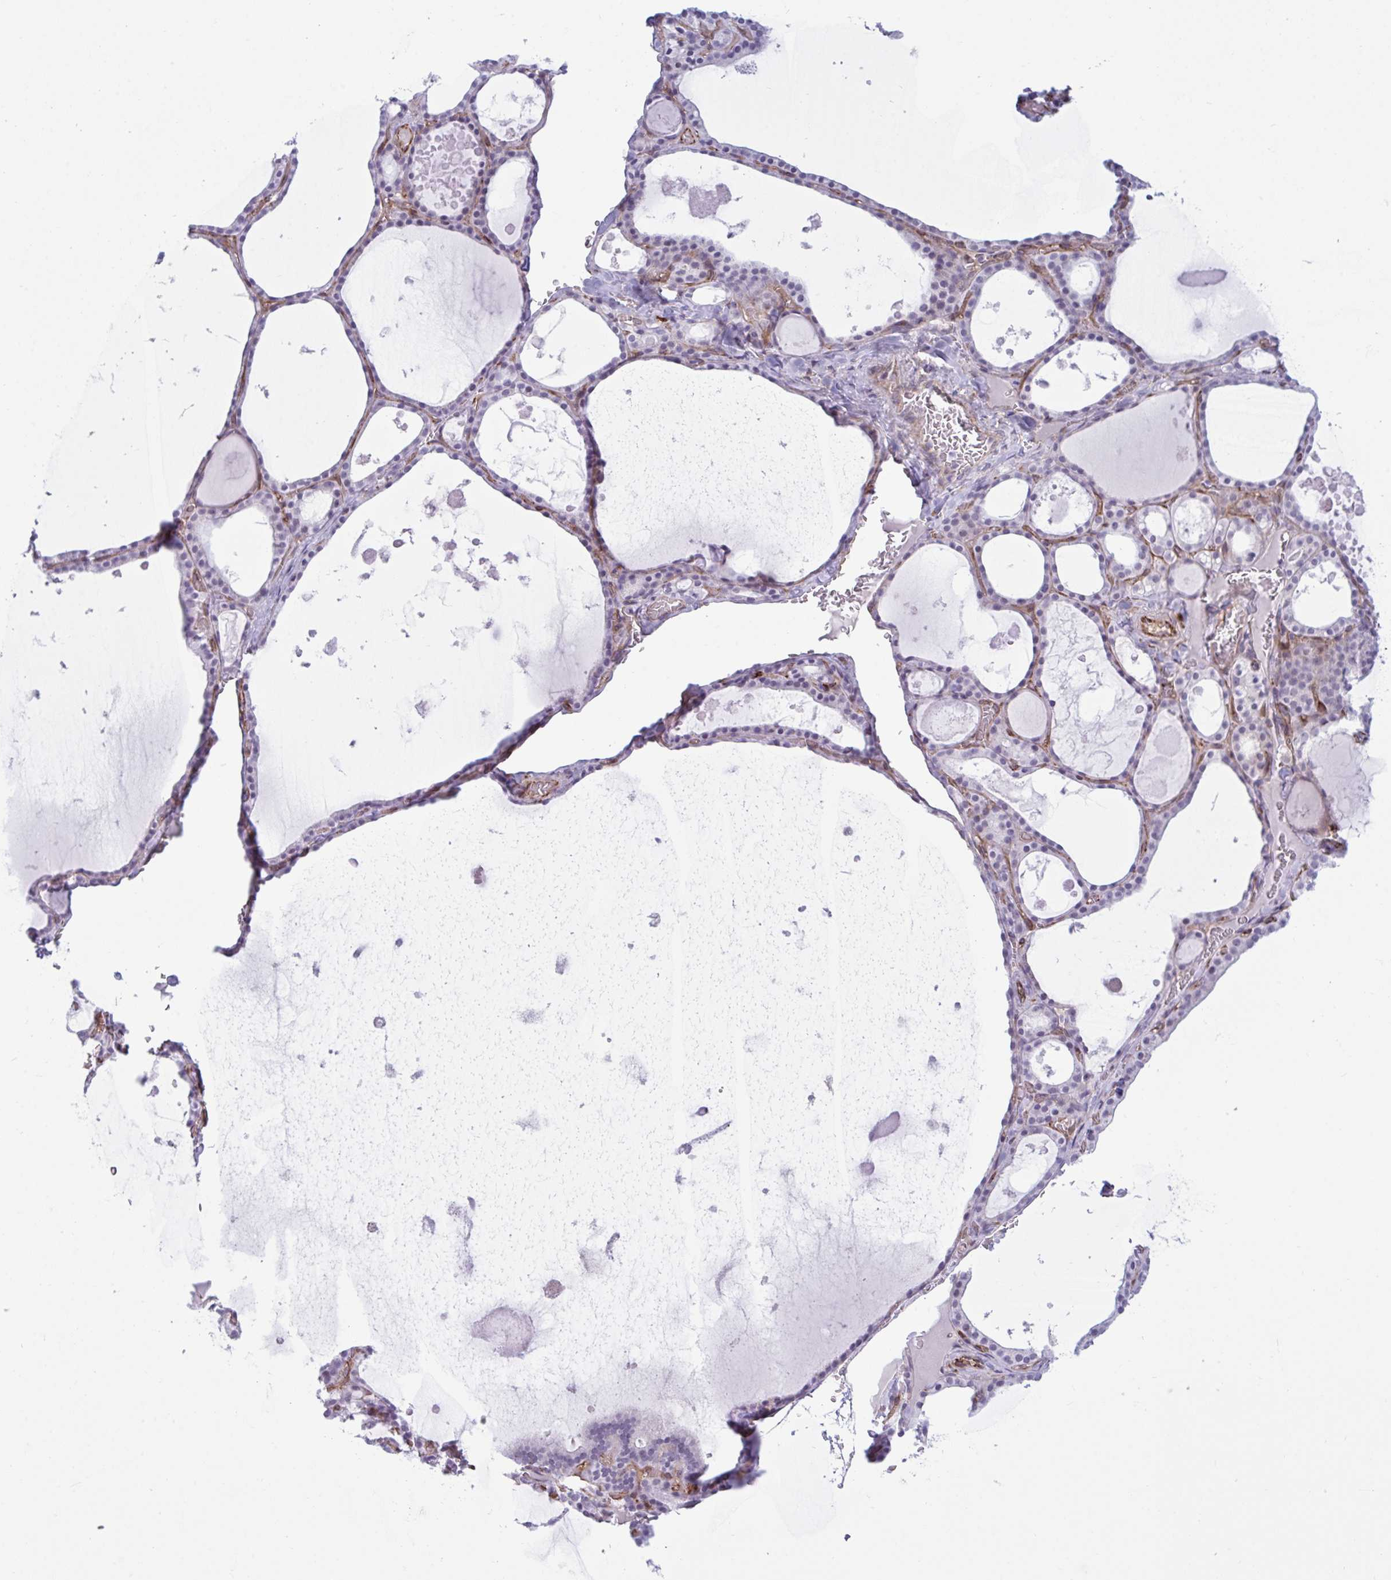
{"staining": {"intensity": "negative", "quantity": "none", "location": "none"}, "tissue": "thyroid gland", "cell_type": "Glandular cells", "image_type": "normal", "snomed": [{"axis": "morphology", "description": "Normal tissue, NOS"}, {"axis": "topography", "description": "Thyroid gland"}], "caption": "Micrograph shows no significant protein positivity in glandular cells of benign thyroid gland. (Brightfield microscopy of DAB (3,3'-diaminobenzidine) IHC at high magnification).", "gene": "PRRT4", "patient": {"sex": "male", "age": 56}}